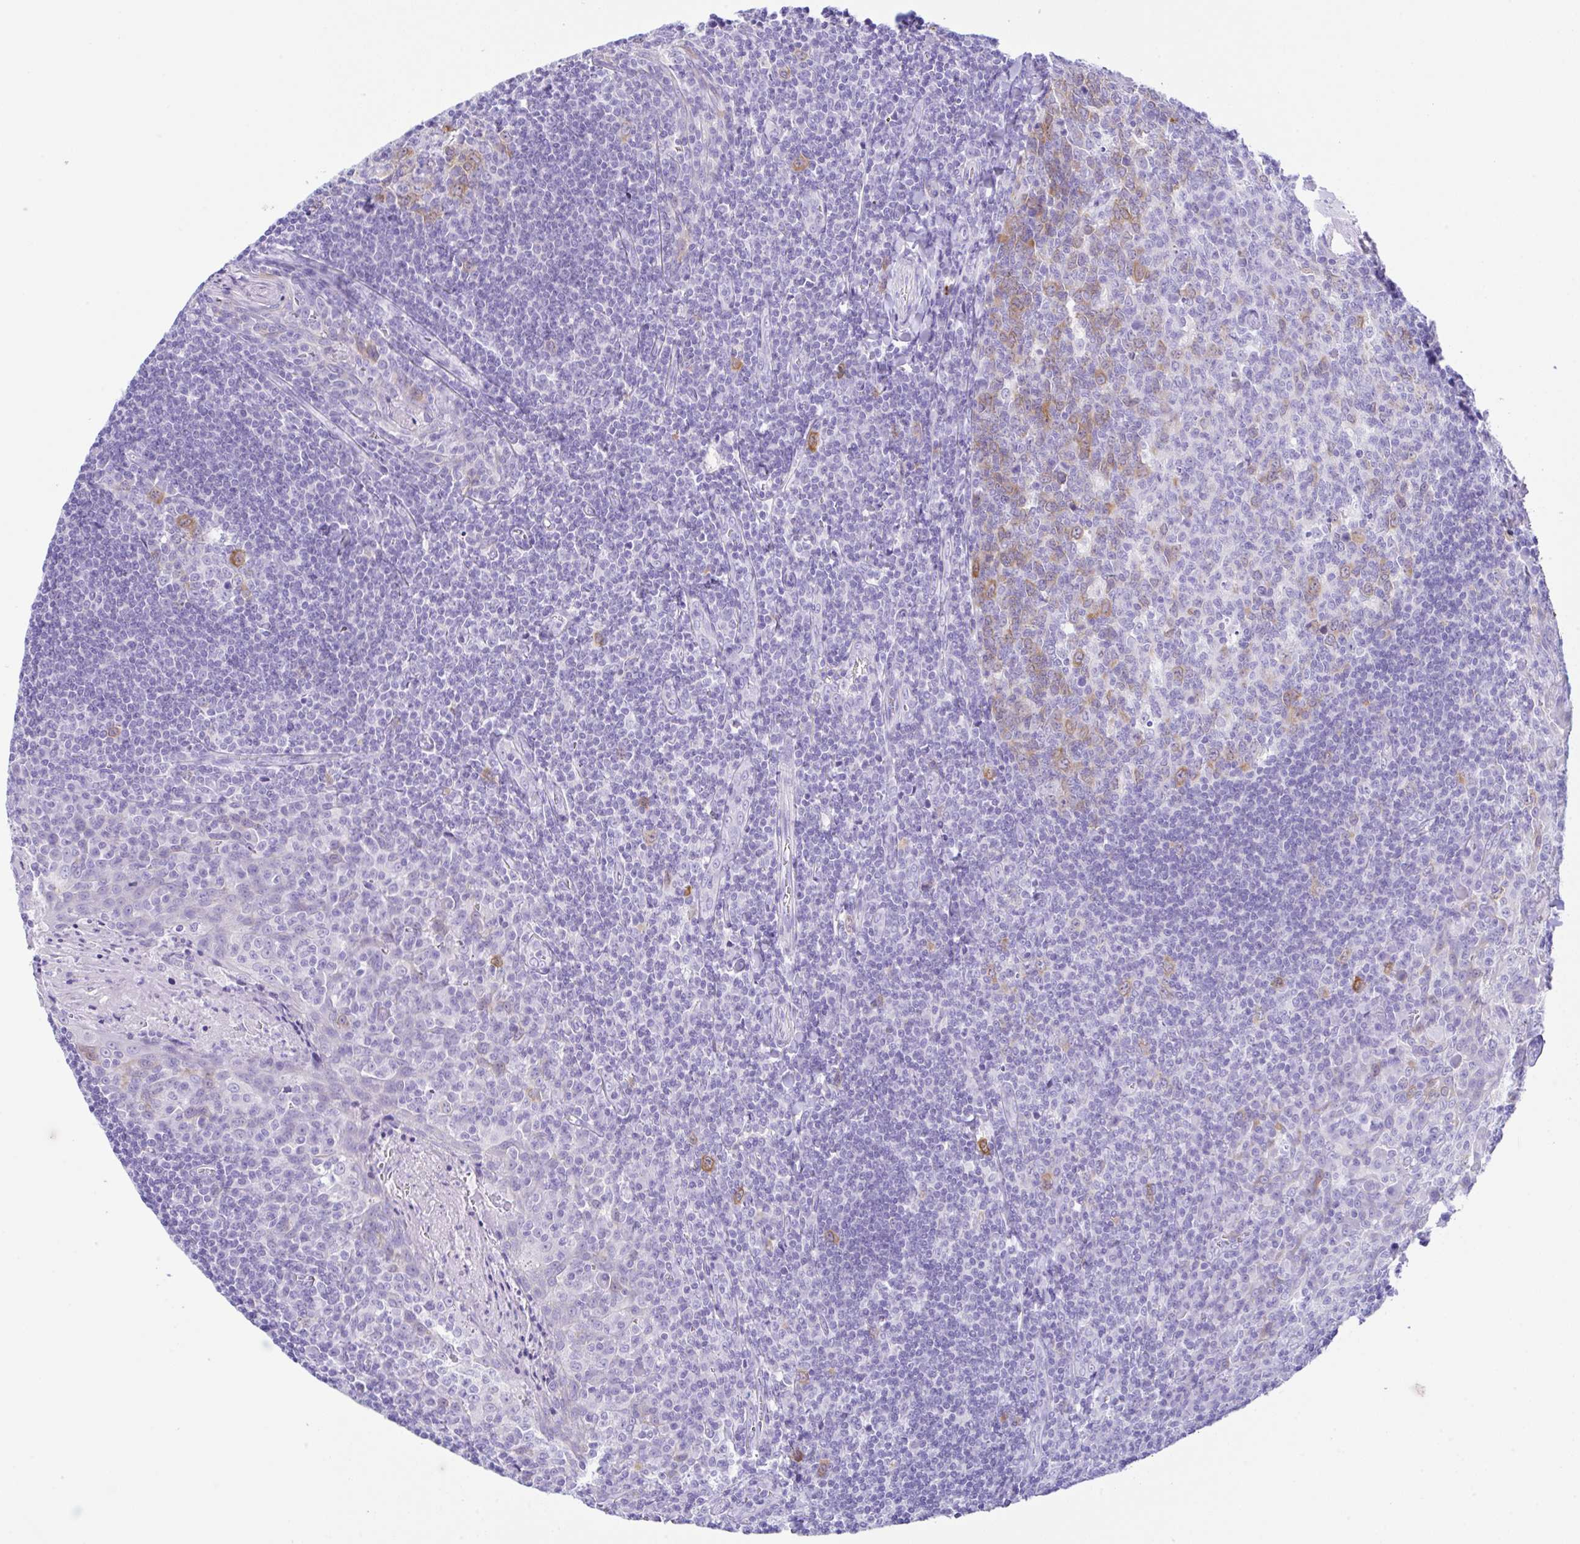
{"staining": {"intensity": "moderate", "quantity": "<25%", "location": "cytoplasmic/membranous"}, "tissue": "tonsil", "cell_type": "Germinal center cells", "image_type": "normal", "snomed": [{"axis": "morphology", "description": "Normal tissue, NOS"}, {"axis": "topography", "description": "Tonsil"}], "caption": "A high-resolution photomicrograph shows IHC staining of benign tonsil, which displays moderate cytoplasmic/membranous positivity in about <25% of germinal center cells.", "gene": "RRM2", "patient": {"sex": "male", "age": 27}}